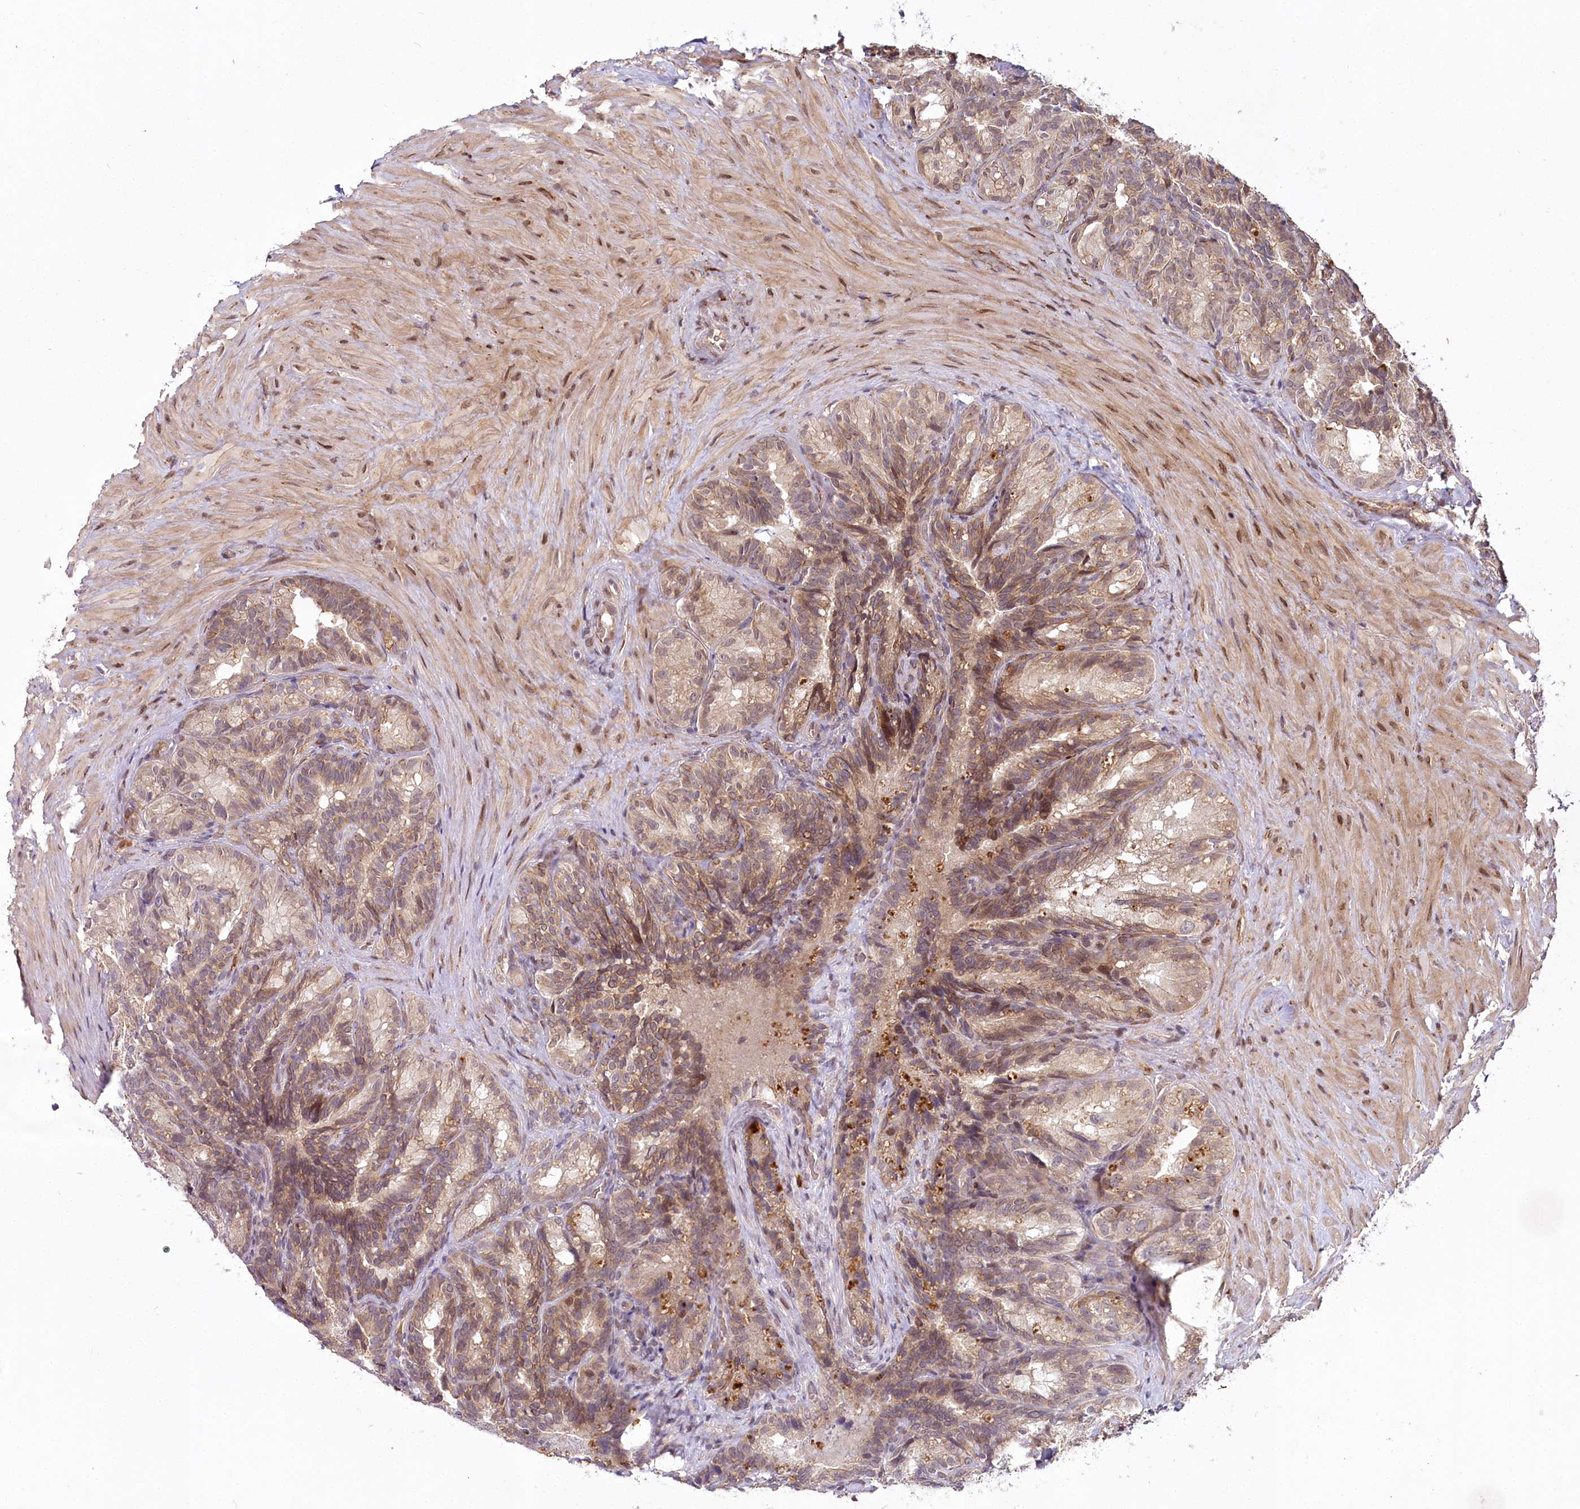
{"staining": {"intensity": "moderate", "quantity": "25%-75%", "location": "cytoplasmic/membranous,nuclear"}, "tissue": "seminal vesicle", "cell_type": "Glandular cells", "image_type": "normal", "snomed": [{"axis": "morphology", "description": "Normal tissue, NOS"}, {"axis": "topography", "description": "Seminal veicle"}], "caption": "Seminal vesicle stained with a brown dye displays moderate cytoplasmic/membranous,nuclear positive expression in about 25%-75% of glandular cells.", "gene": "ALKBH8", "patient": {"sex": "male", "age": 60}}